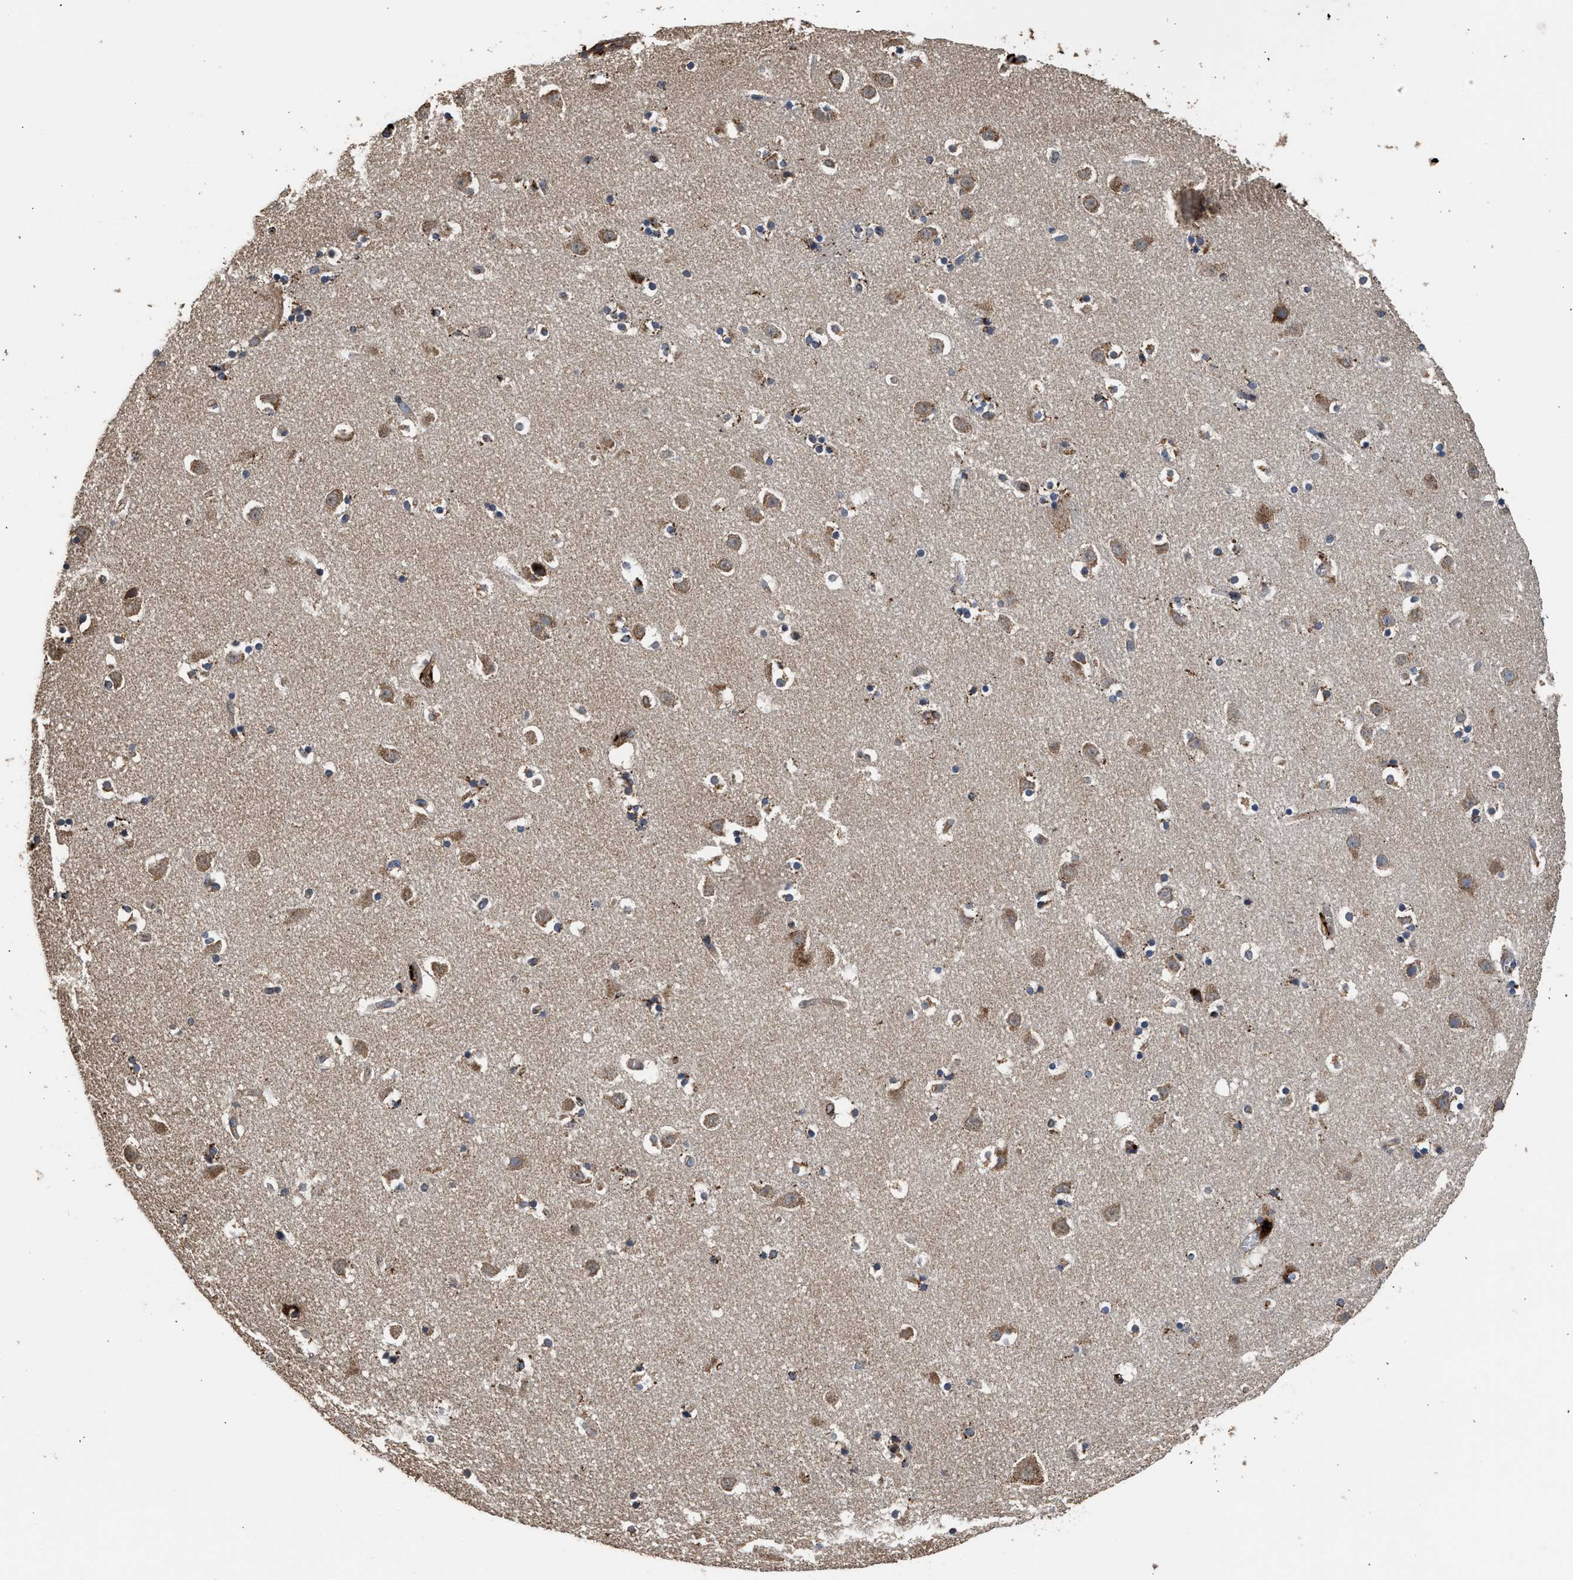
{"staining": {"intensity": "moderate", "quantity": "25%-75%", "location": "cytoplasmic/membranous"}, "tissue": "caudate", "cell_type": "Glial cells", "image_type": "normal", "snomed": [{"axis": "morphology", "description": "Normal tissue, NOS"}, {"axis": "topography", "description": "Lateral ventricle wall"}], "caption": "Protein staining exhibits moderate cytoplasmic/membranous staining in approximately 25%-75% of glial cells in unremarkable caudate. (Stains: DAB in brown, nuclei in blue, Microscopy: brightfield microscopy at high magnification).", "gene": "CTSV", "patient": {"sex": "male", "age": 45}}